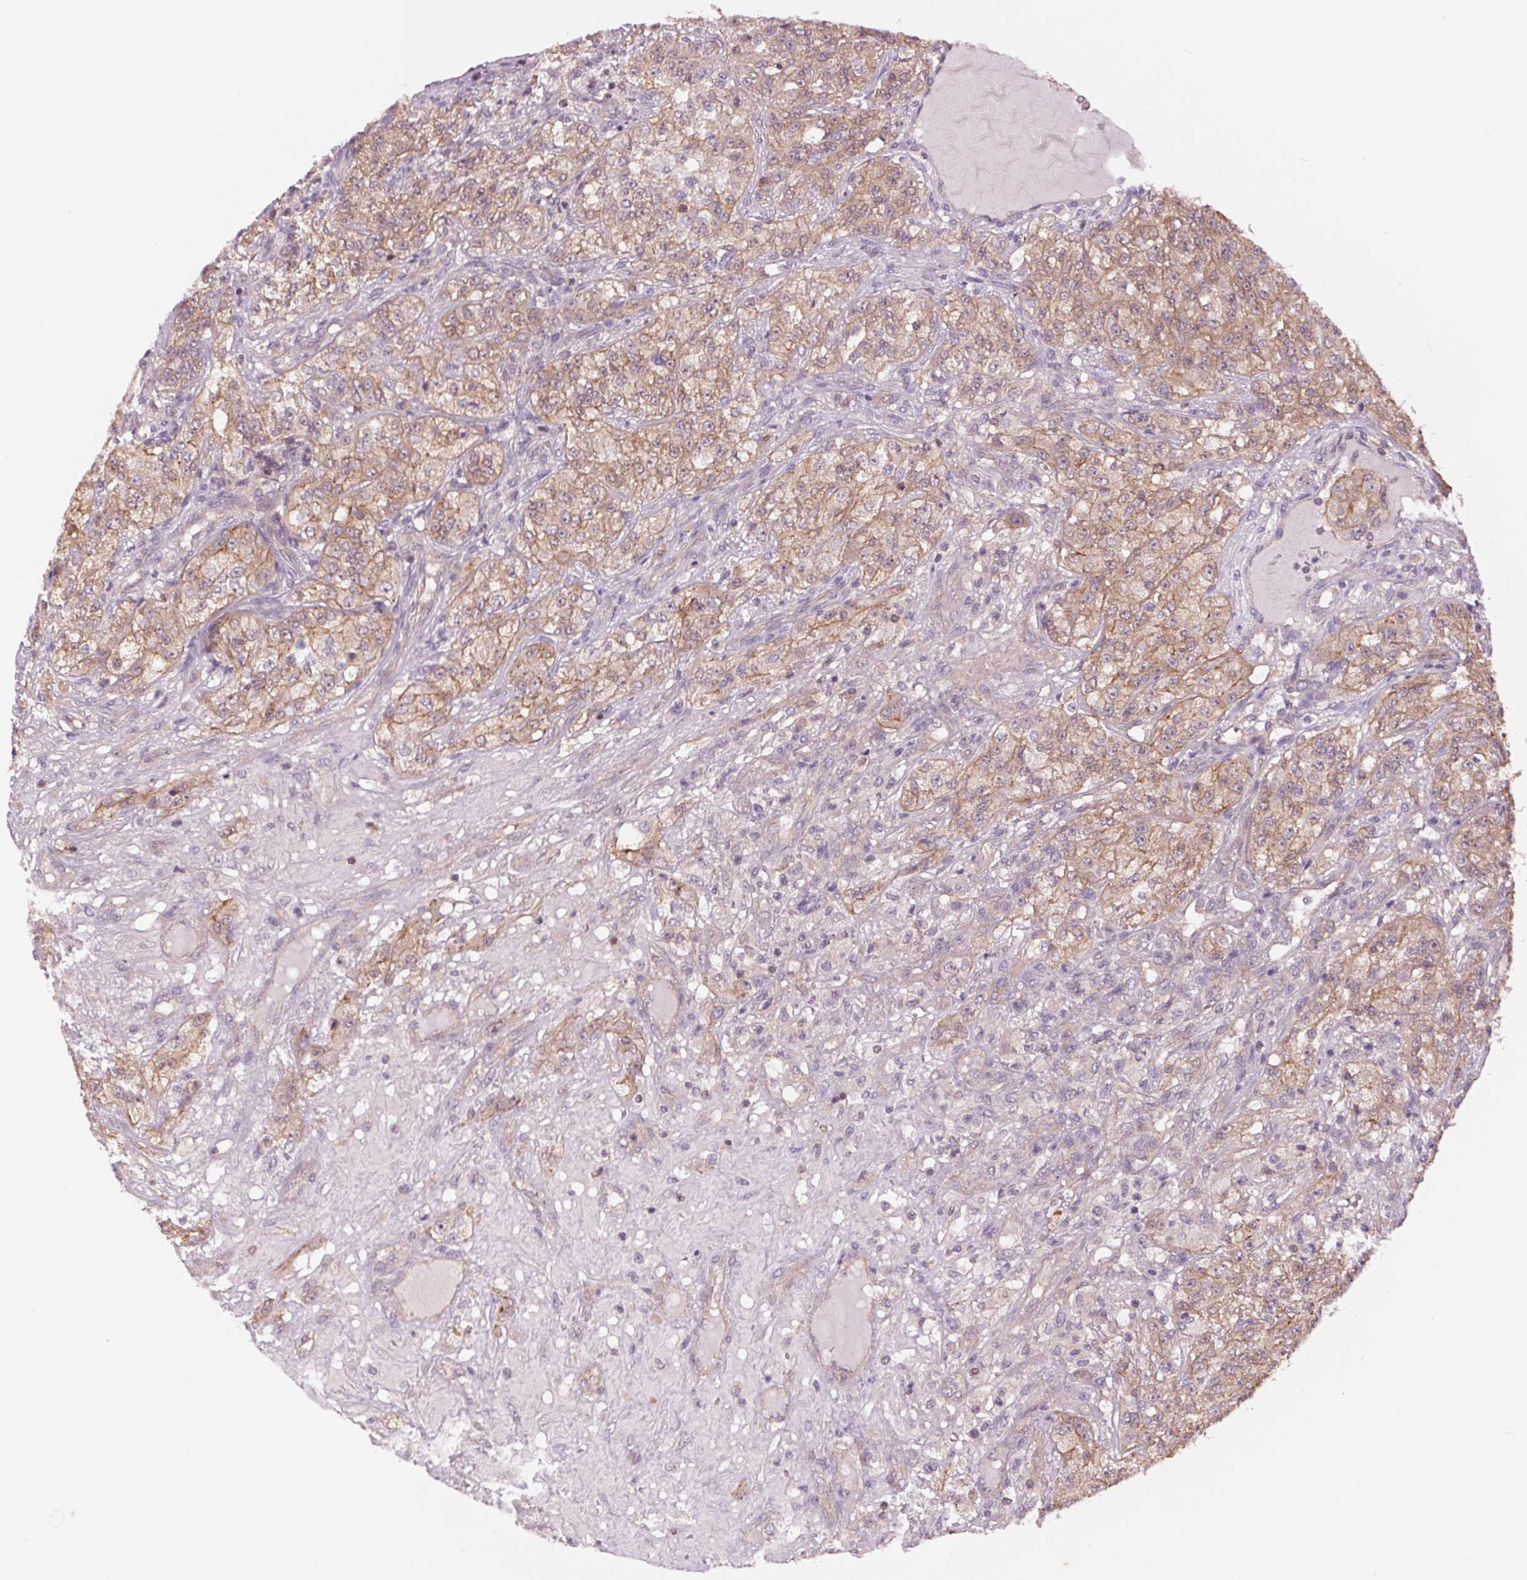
{"staining": {"intensity": "moderate", "quantity": "25%-75%", "location": "cytoplasmic/membranous"}, "tissue": "renal cancer", "cell_type": "Tumor cells", "image_type": "cancer", "snomed": [{"axis": "morphology", "description": "Adenocarcinoma, NOS"}, {"axis": "topography", "description": "Kidney"}], "caption": "High-power microscopy captured an immunohistochemistry (IHC) image of renal cancer (adenocarcinoma), revealing moderate cytoplasmic/membranous positivity in approximately 25%-75% of tumor cells. (Brightfield microscopy of DAB IHC at high magnification).", "gene": "SH3RF2", "patient": {"sex": "female", "age": 63}}